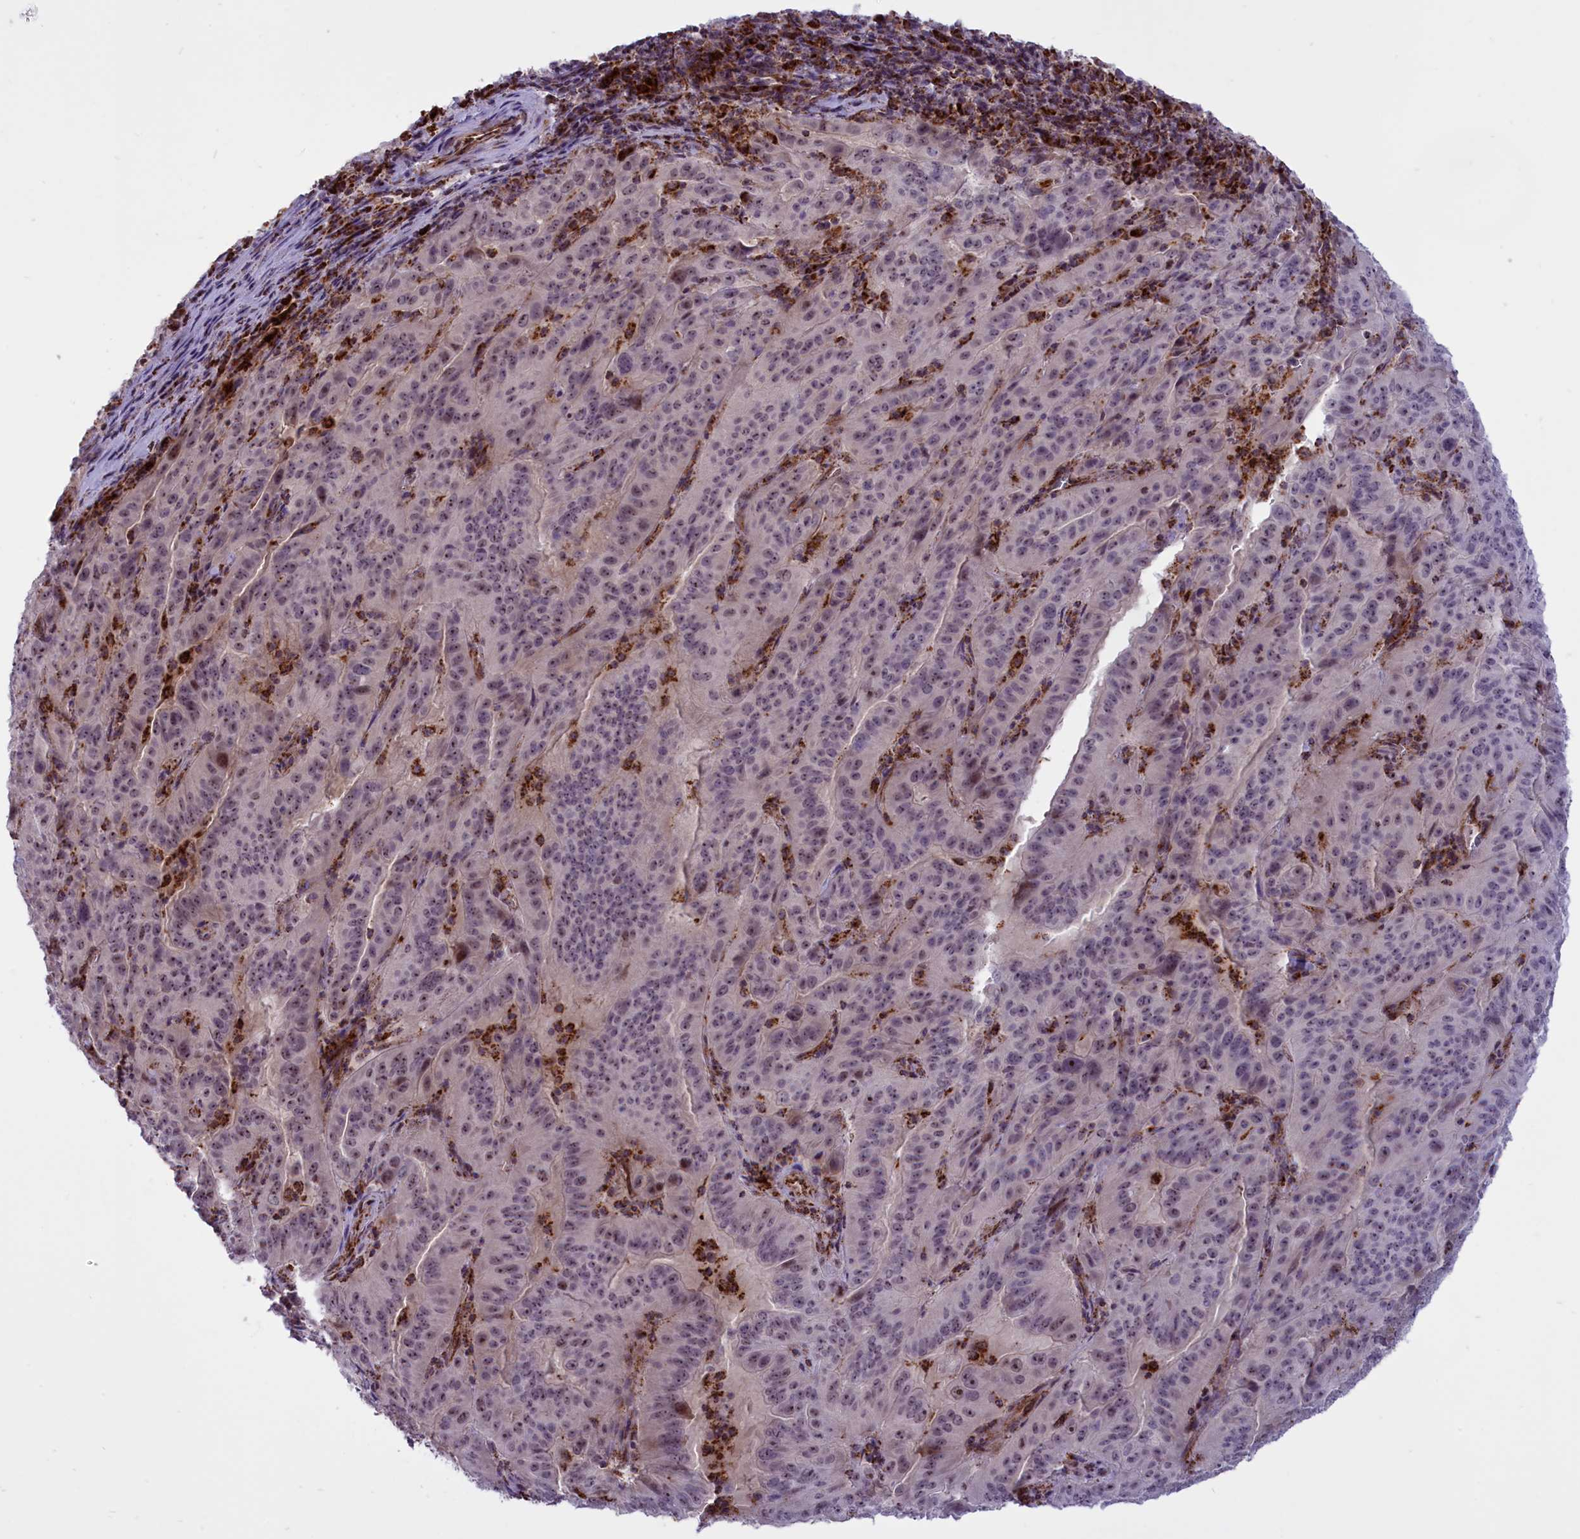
{"staining": {"intensity": "negative", "quantity": "none", "location": "none"}, "tissue": "pancreatic cancer", "cell_type": "Tumor cells", "image_type": "cancer", "snomed": [{"axis": "morphology", "description": "Adenocarcinoma, NOS"}, {"axis": "topography", "description": "Pancreas"}], "caption": "IHC of pancreatic cancer demonstrates no staining in tumor cells.", "gene": "NDUFS5", "patient": {"sex": "male", "age": 63}}